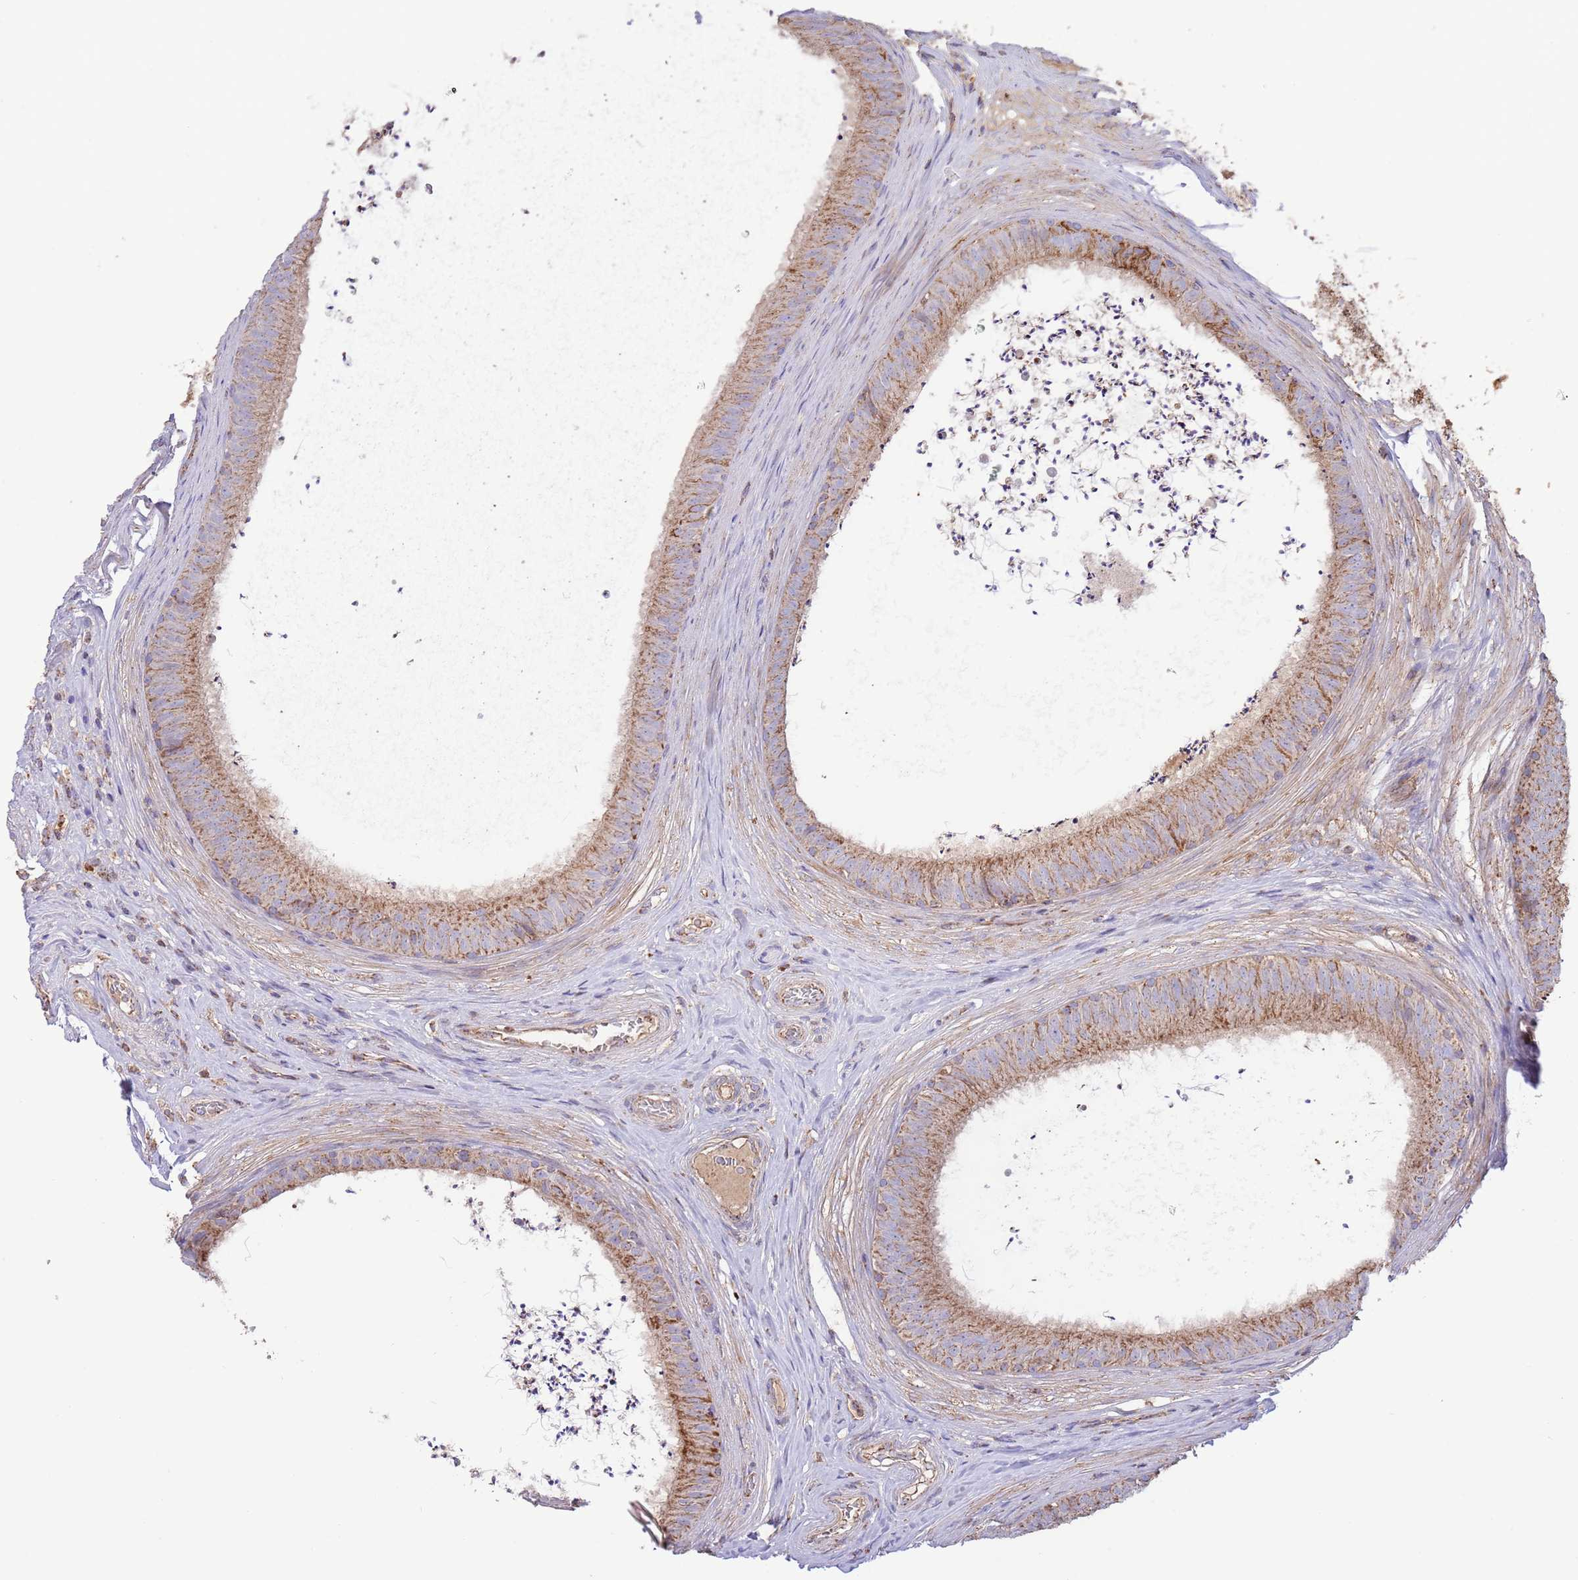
{"staining": {"intensity": "moderate", "quantity": ">75%", "location": "cytoplasmic/membranous"}, "tissue": "epididymis", "cell_type": "Glandular cells", "image_type": "normal", "snomed": [{"axis": "morphology", "description": "Normal tissue, NOS"}, {"axis": "topography", "description": "Testis"}, {"axis": "topography", "description": "Epididymis"}], "caption": "IHC (DAB (3,3'-diaminobenzidine)) staining of unremarkable human epididymis shows moderate cytoplasmic/membranous protein positivity in about >75% of glandular cells.", "gene": "DNAJA3", "patient": {"sex": "male", "age": 41}}